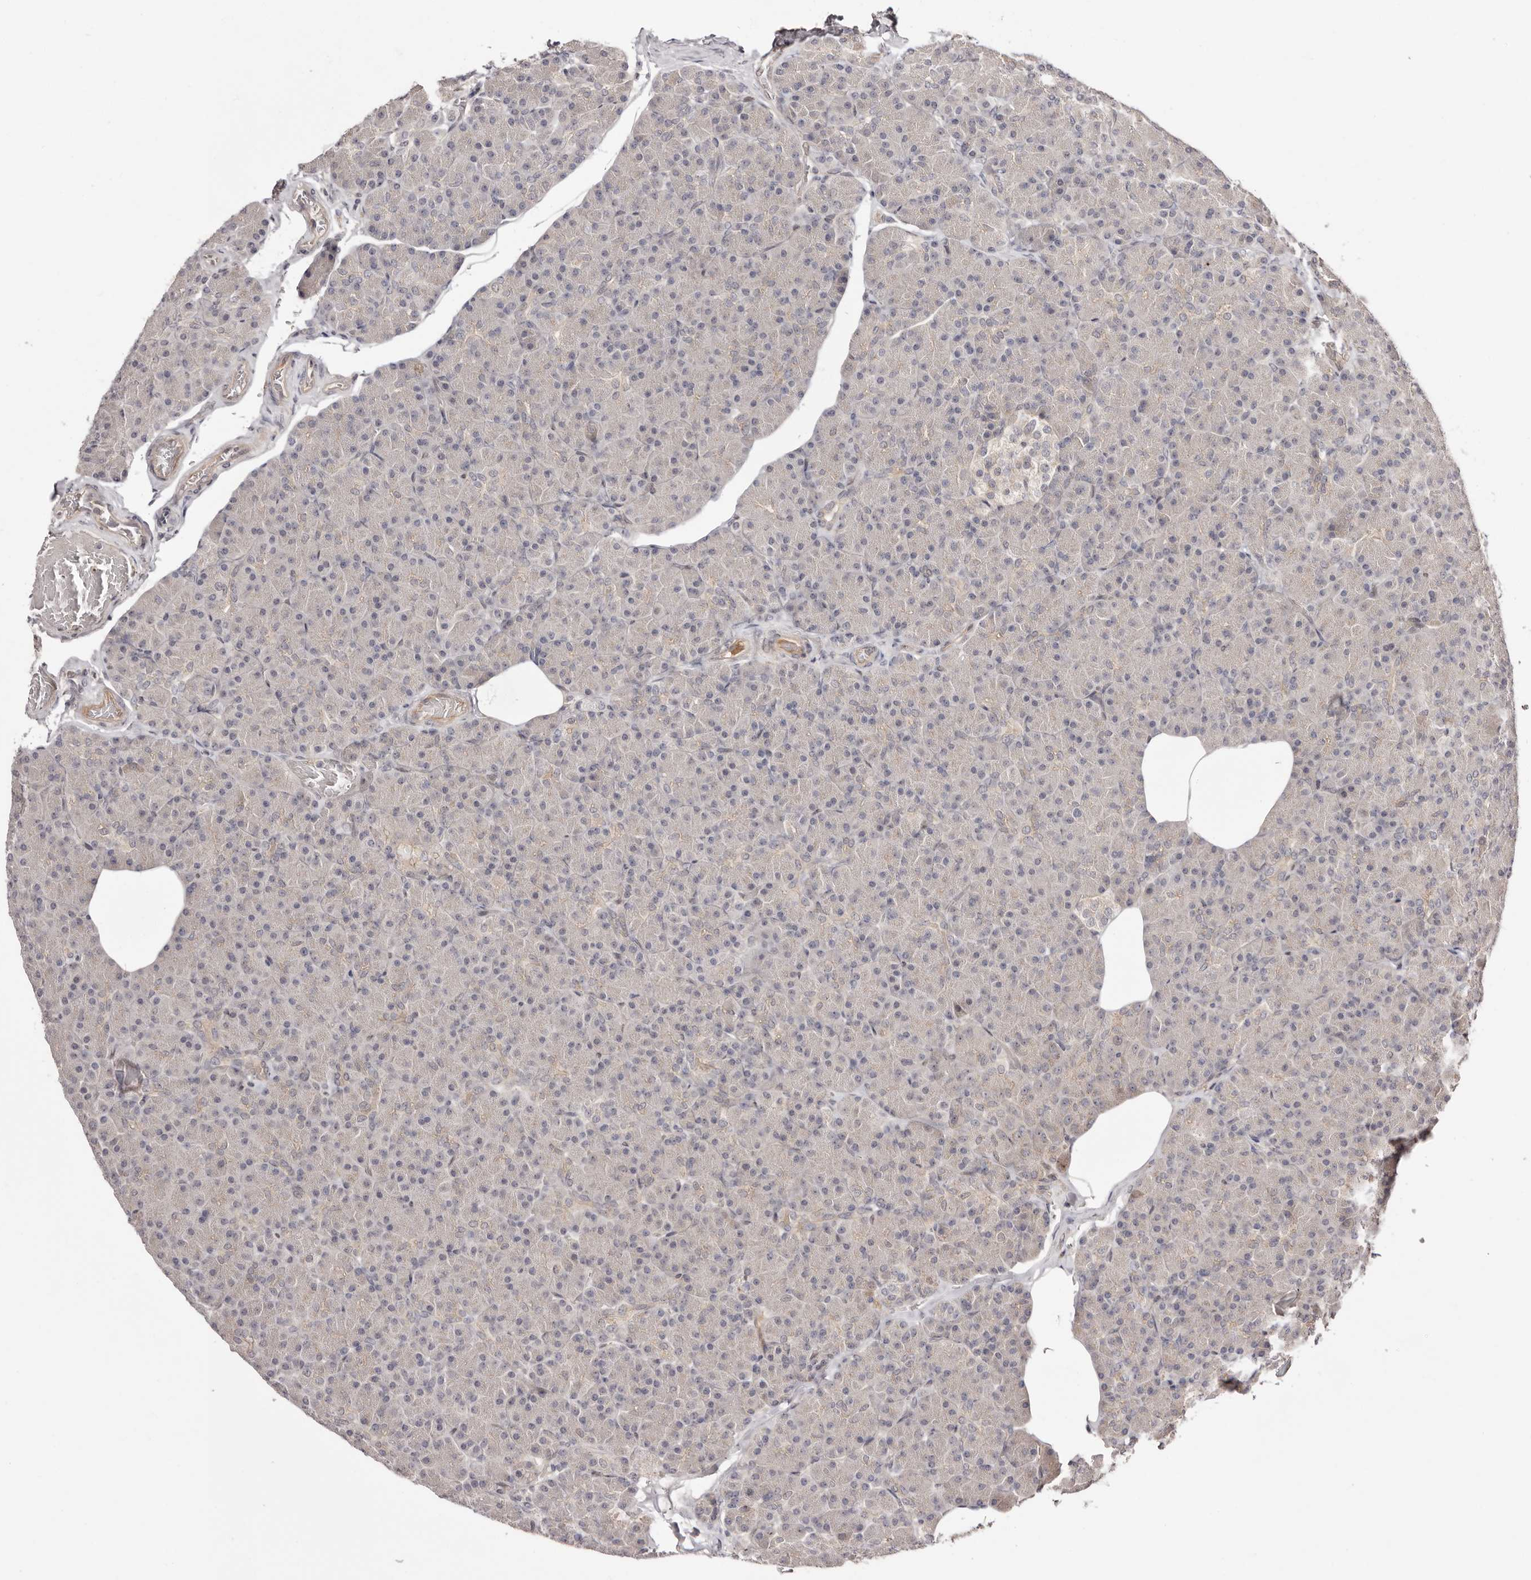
{"staining": {"intensity": "weak", "quantity": "<25%", "location": "cytoplasmic/membranous"}, "tissue": "pancreas", "cell_type": "Exocrine glandular cells", "image_type": "normal", "snomed": [{"axis": "morphology", "description": "Normal tissue, NOS"}, {"axis": "topography", "description": "Pancreas"}], "caption": "Exocrine glandular cells show no significant protein expression in normal pancreas. (DAB (3,3'-diaminobenzidine) immunohistochemistry with hematoxylin counter stain).", "gene": "EGR3", "patient": {"sex": "female", "age": 43}}